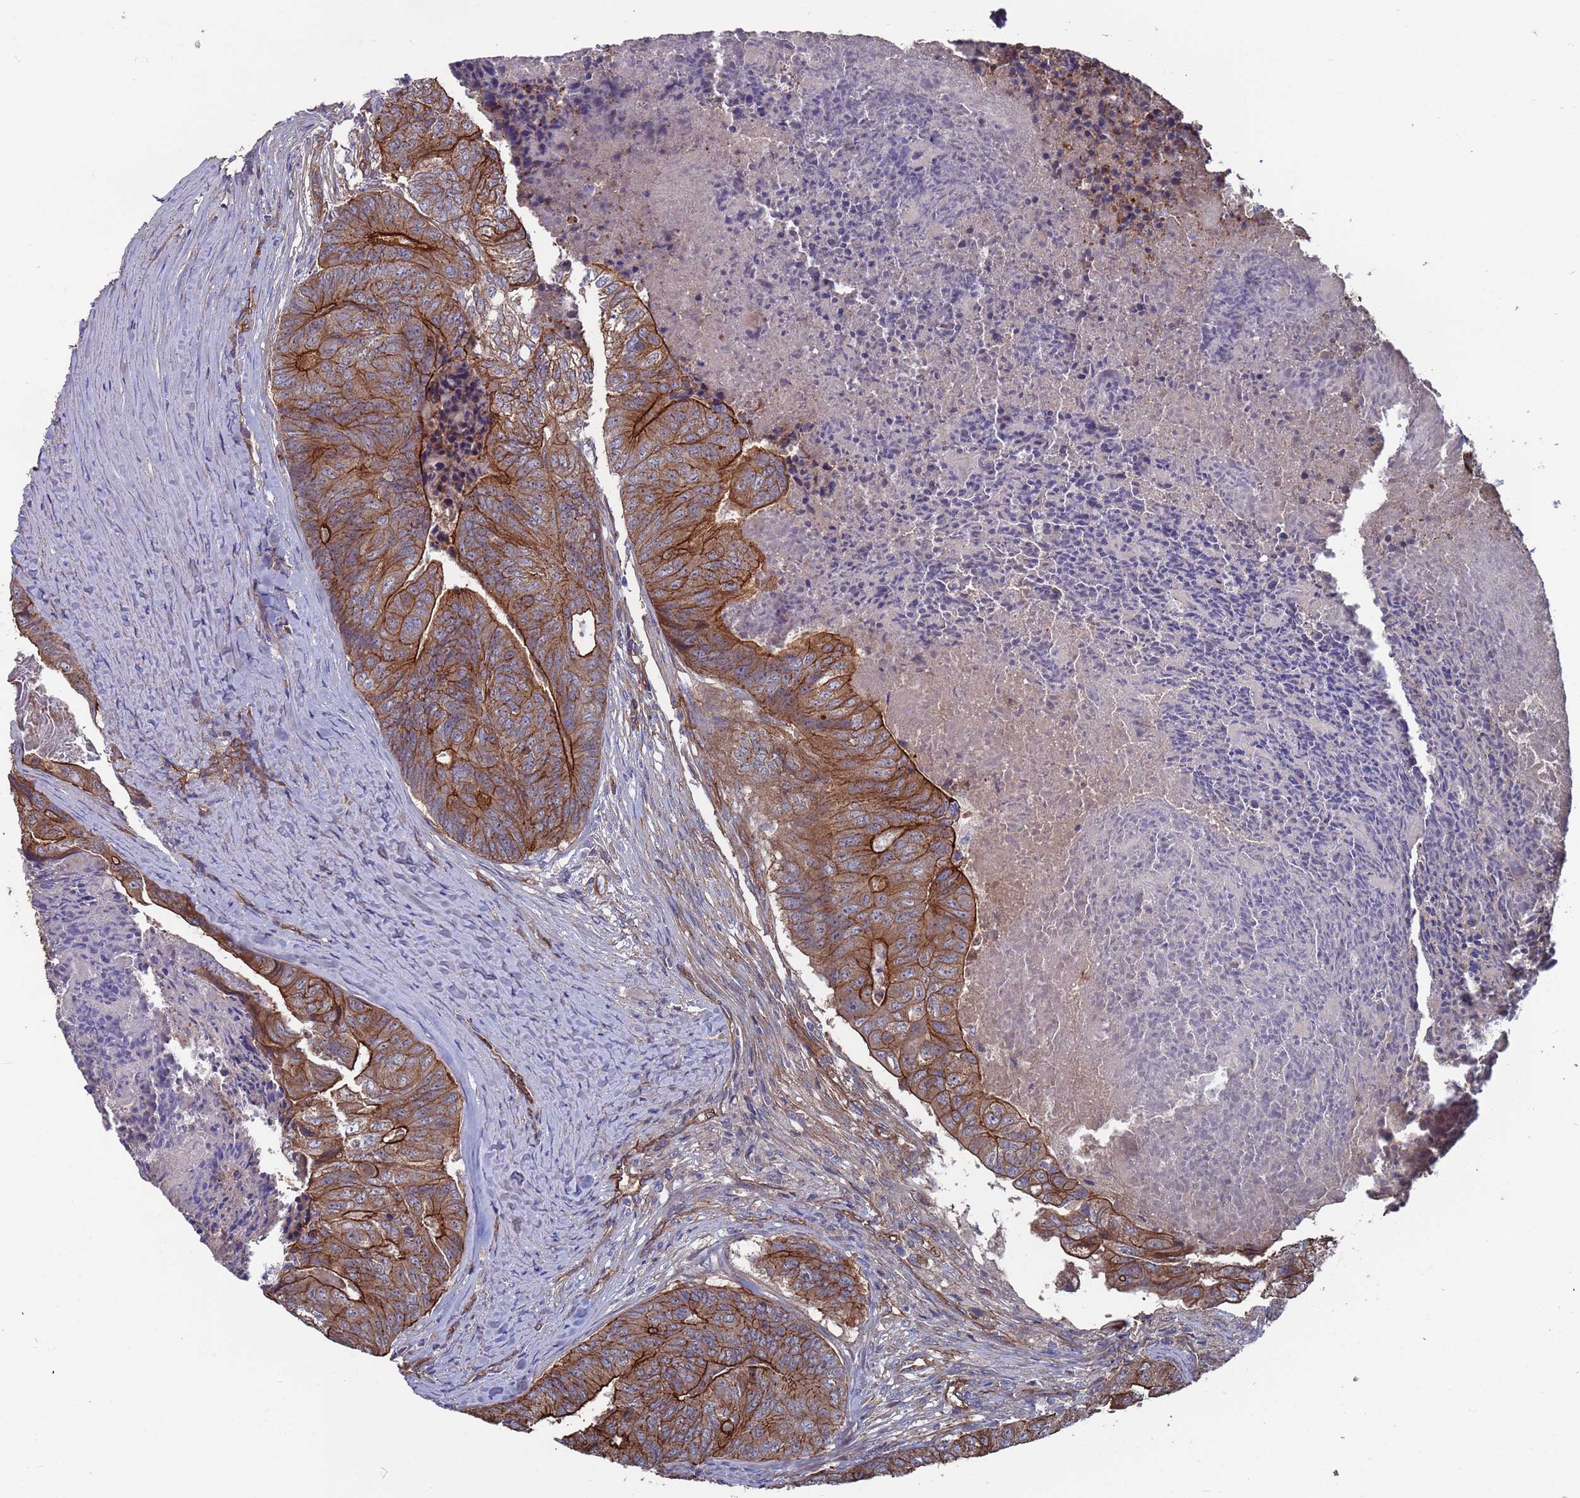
{"staining": {"intensity": "strong", "quantity": ">75%", "location": "cytoplasmic/membranous"}, "tissue": "colorectal cancer", "cell_type": "Tumor cells", "image_type": "cancer", "snomed": [{"axis": "morphology", "description": "Adenocarcinoma, NOS"}, {"axis": "topography", "description": "Colon"}], "caption": "High-power microscopy captured an IHC histopathology image of colorectal cancer (adenocarcinoma), revealing strong cytoplasmic/membranous staining in about >75% of tumor cells.", "gene": "NDUFAF6", "patient": {"sex": "female", "age": 67}}